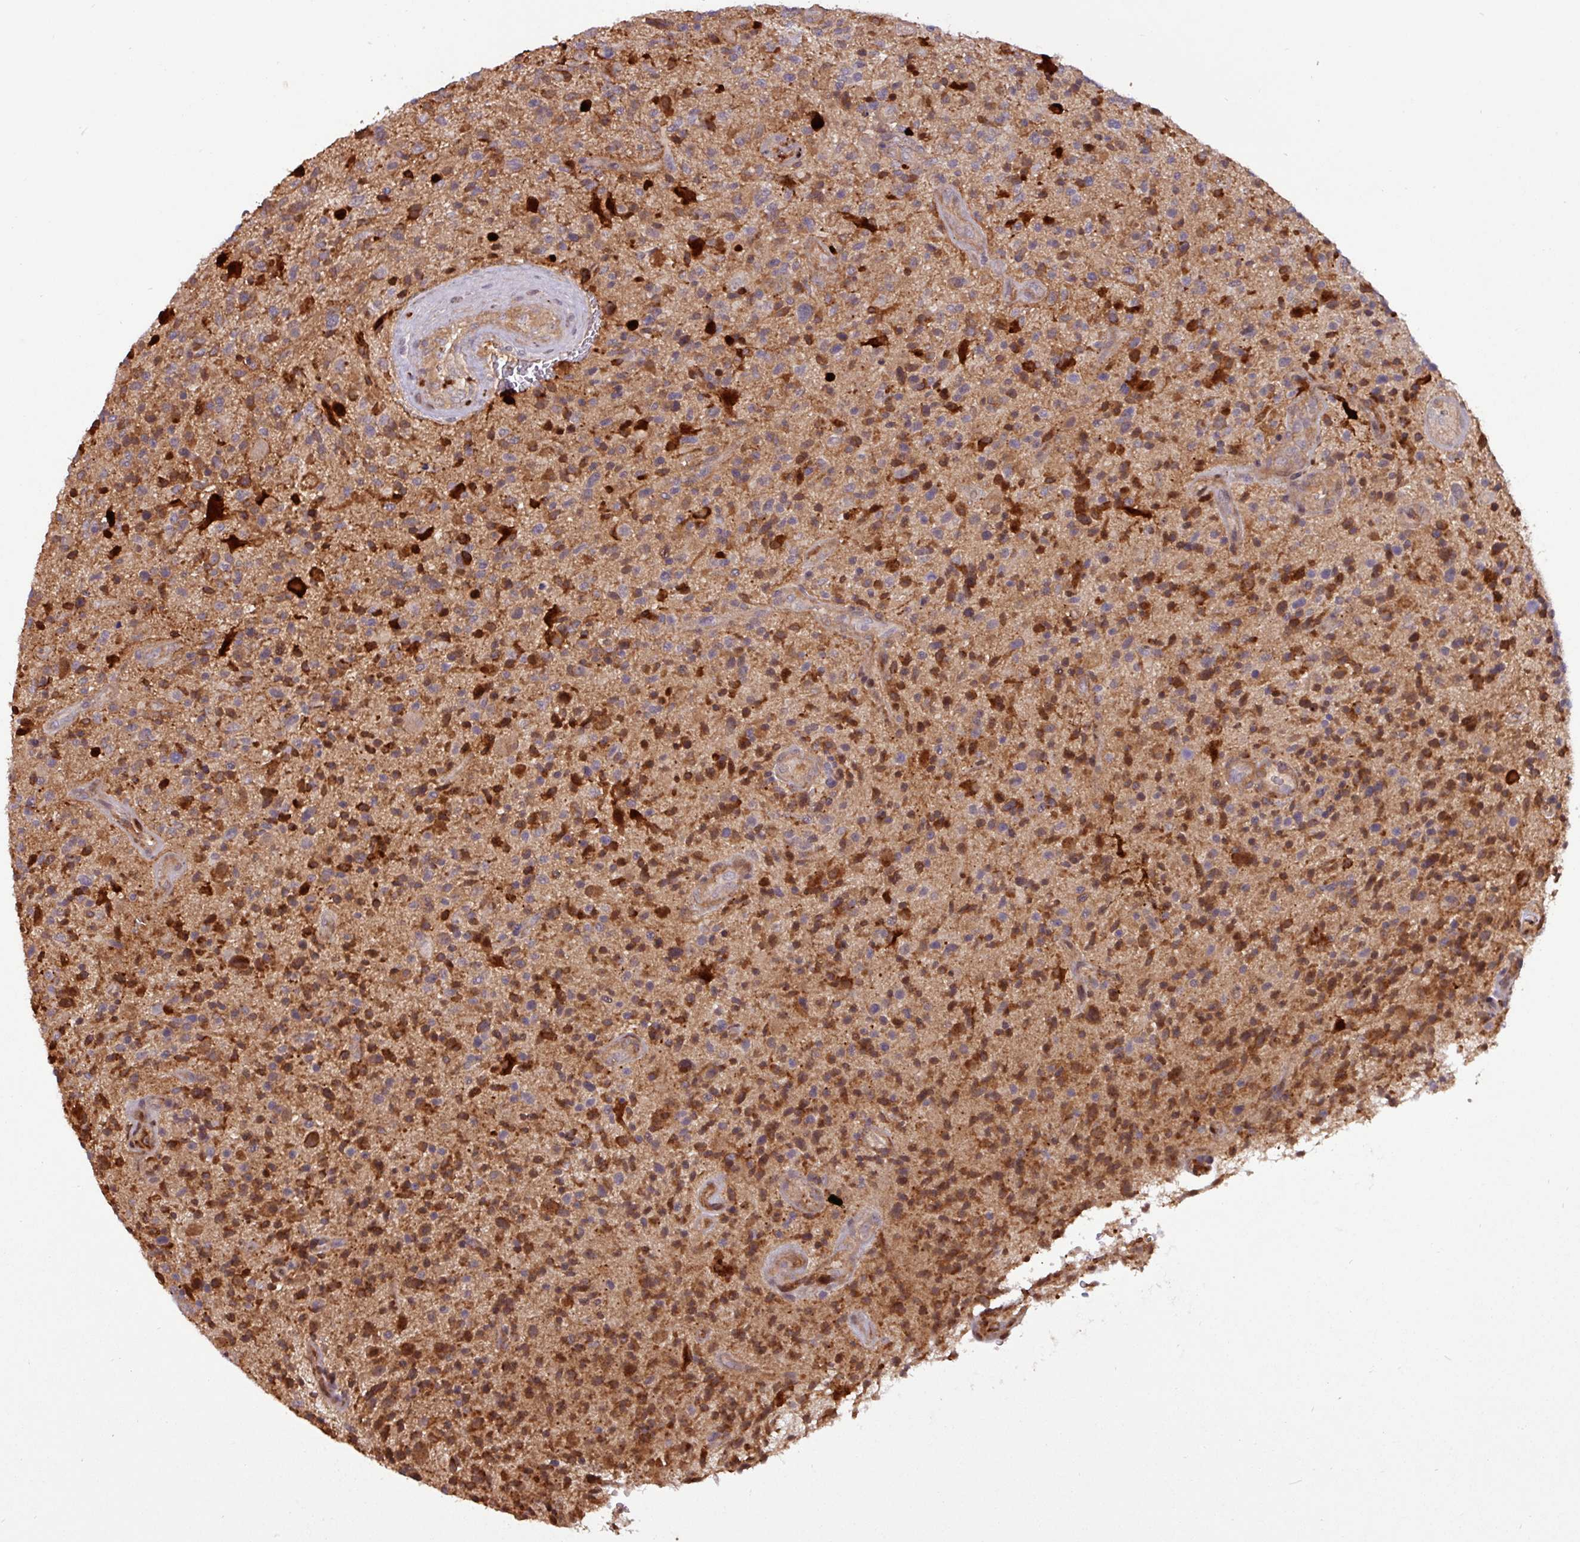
{"staining": {"intensity": "moderate", "quantity": "25%-75%", "location": "cytoplasmic/membranous"}, "tissue": "glioma", "cell_type": "Tumor cells", "image_type": "cancer", "snomed": [{"axis": "morphology", "description": "Glioma, malignant, High grade"}, {"axis": "topography", "description": "Brain"}], "caption": "The immunohistochemical stain highlights moderate cytoplasmic/membranous staining in tumor cells of high-grade glioma (malignant) tissue.", "gene": "PCED1A", "patient": {"sex": "male", "age": 47}}